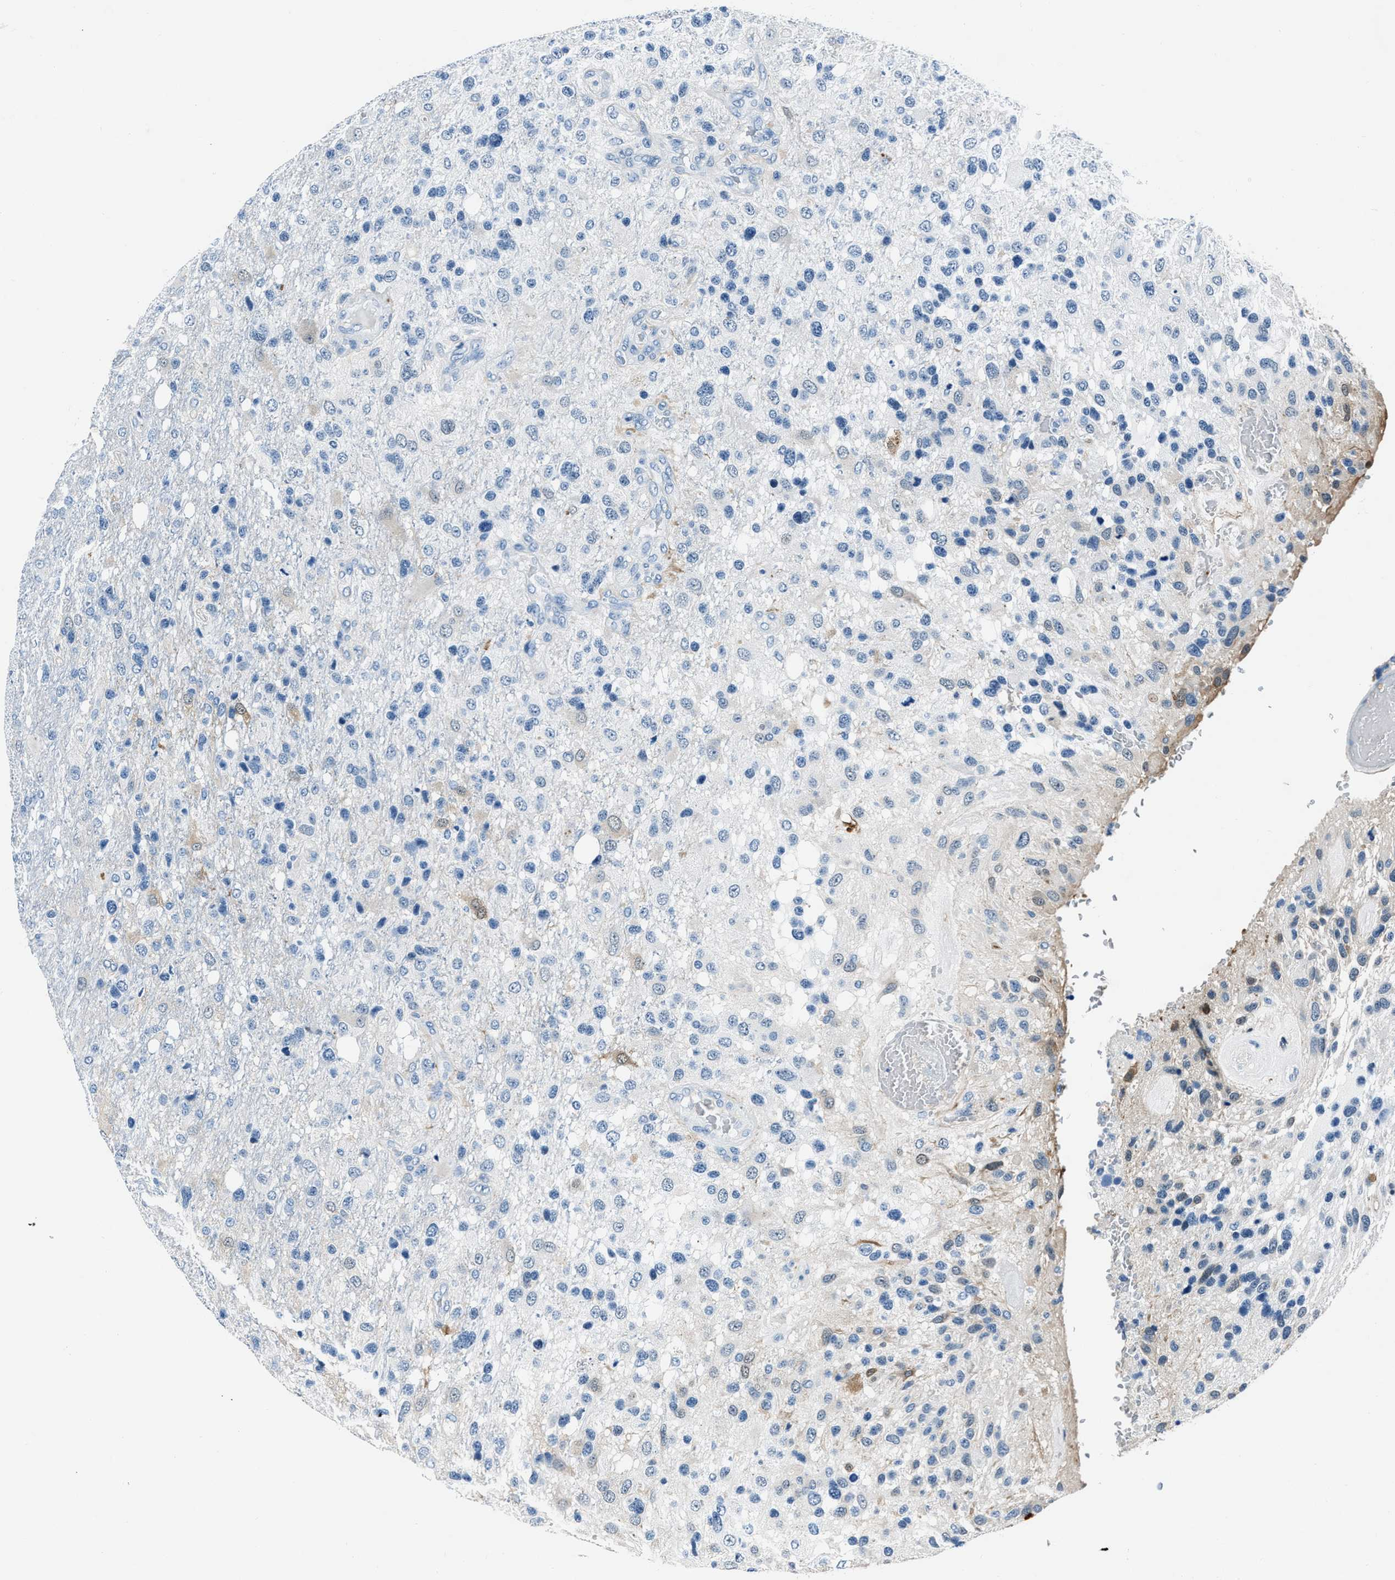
{"staining": {"intensity": "negative", "quantity": "none", "location": "none"}, "tissue": "glioma", "cell_type": "Tumor cells", "image_type": "cancer", "snomed": [{"axis": "morphology", "description": "Glioma, malignant, High grade"}, {"axis": "topography", "description": "Brain"}], "caption": "IHC photomicrograph of human malignant glioma (high-grade) stained for a protein (brown), which shows no positivity in tumor cells.", "gene": "PTPDC1", "patient": {"sex": "female", "age": 58}}